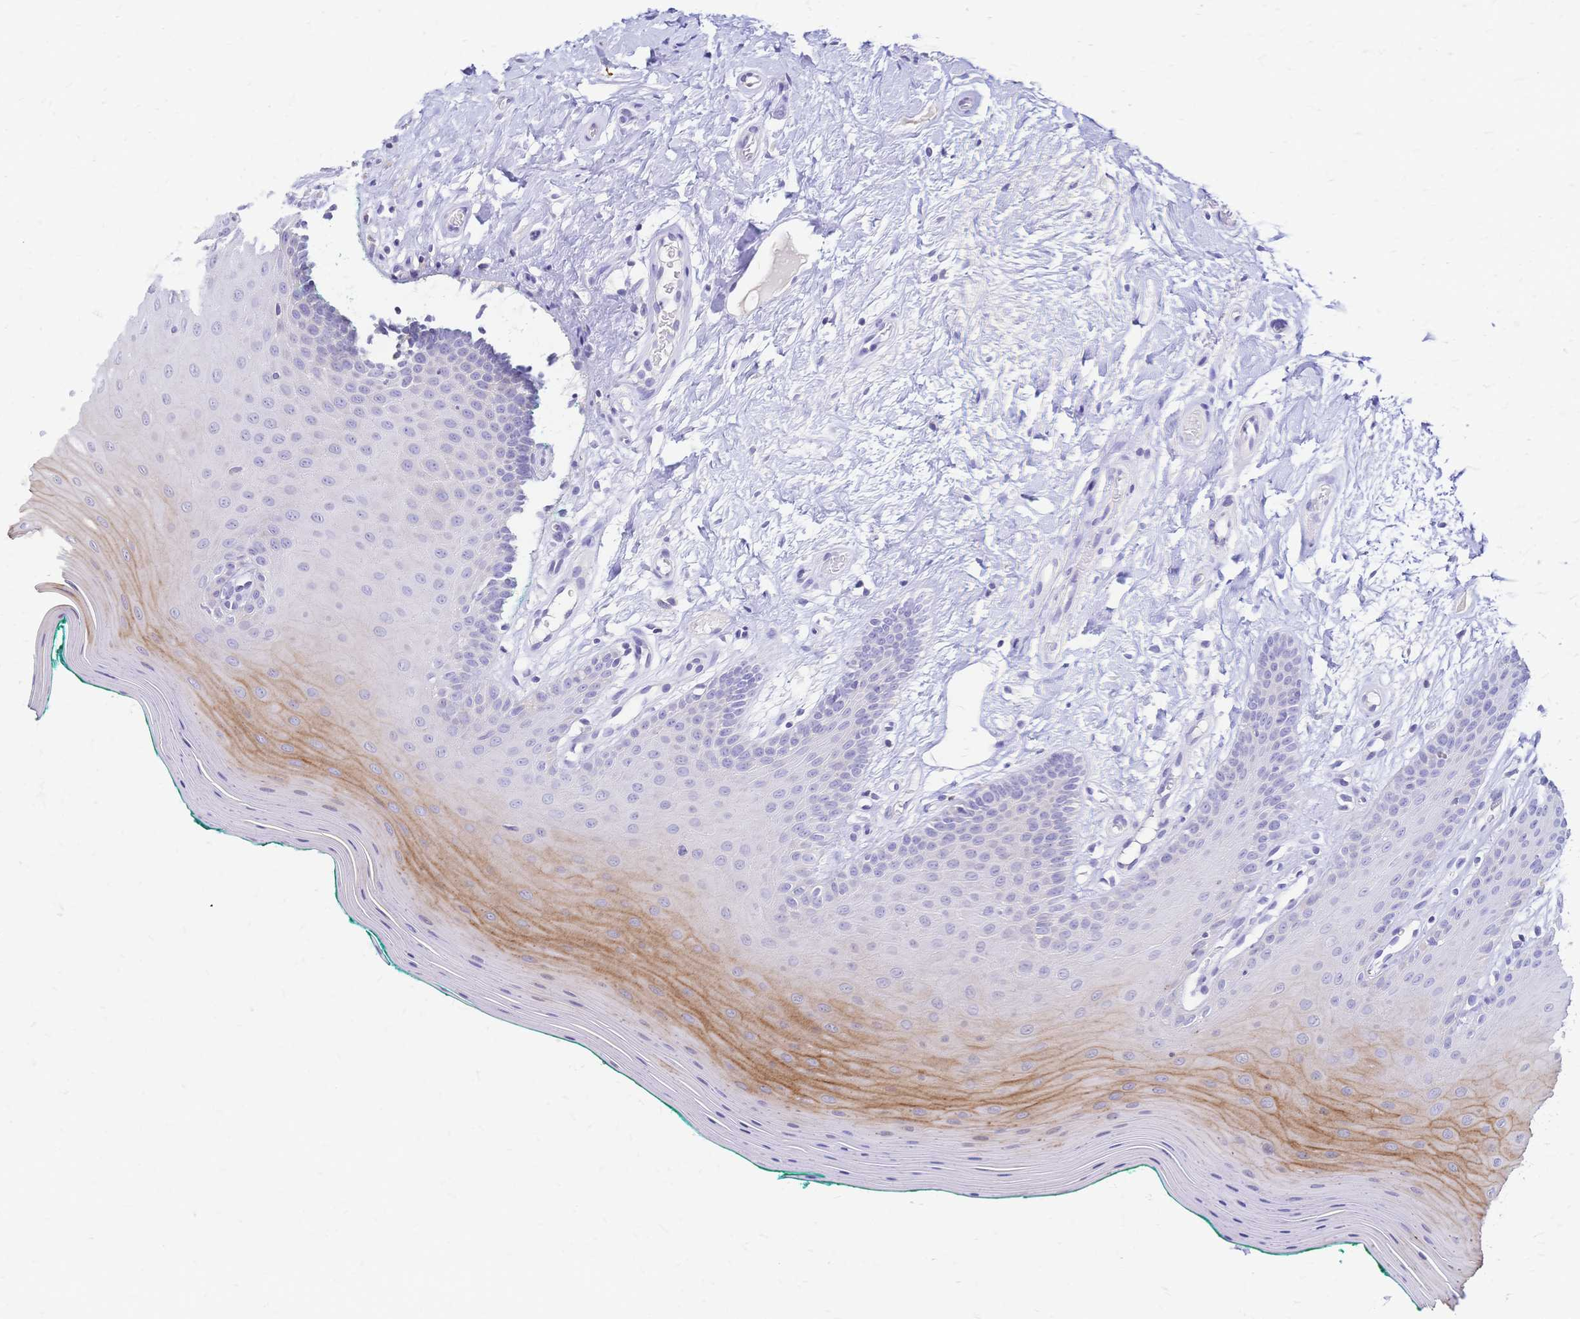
{"staining": {"intensity": "moderate", "quantity": "<25%", "location": "cytoplasmic/membranous"}, "tissue": "oral mucosa", "cell_type": "Squamous epithelial cells", "image_type": "normal", "snomed": [{"axis": "morphology", "description": "Normal tissue, NOS"}, {"axis": "topography", "description": "Oral tissue"}], "caption": "Immunohistochemistry micrograph of unremarkable oral mucosa: human oral mucosa stained using immunohistochemistry displays low levels of moderate protein expression localized specifically in the cytoplasmic/membranous of squamous epithelial cells, appearing as a cytoplasmic/membranous brown color.", "gene": "IL2RA", "patient": {"sex": "female", "age": 40}}